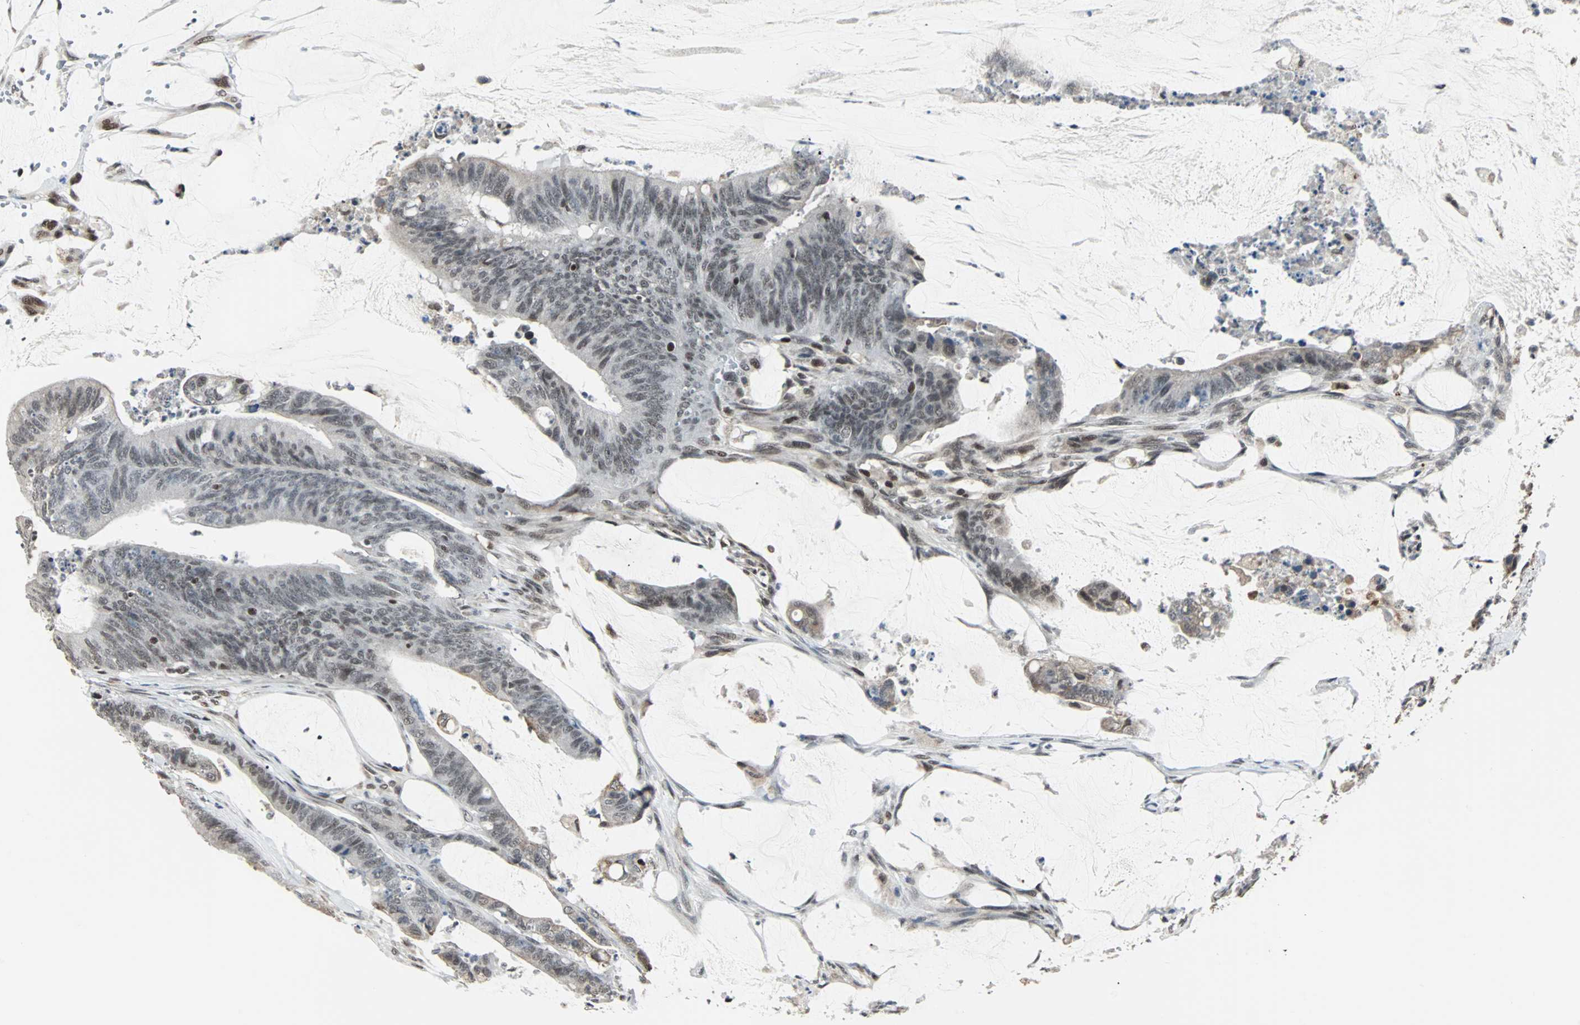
{"staining": {"intensity": "weak", "quantity": ">75%", "location": "nuclear"}, "tissue": "colorectal cancer", "cell_type": "Tumor cells", "image_type": "cancer", "snomed": [{"axis": "morphology", "description": "Adenocarcinoma, NOS"}, {"axis": "topography", "description": "Rectum"}], "caption": "About >75% of tumor cells in human colorectal cancer (adenocarcinoma) exhibit weak nuclear protein expression as visualized by brown immunohistochemical staining.", "gene": "TERF2IP", "patient": {"sex": "female", "age": 66}}